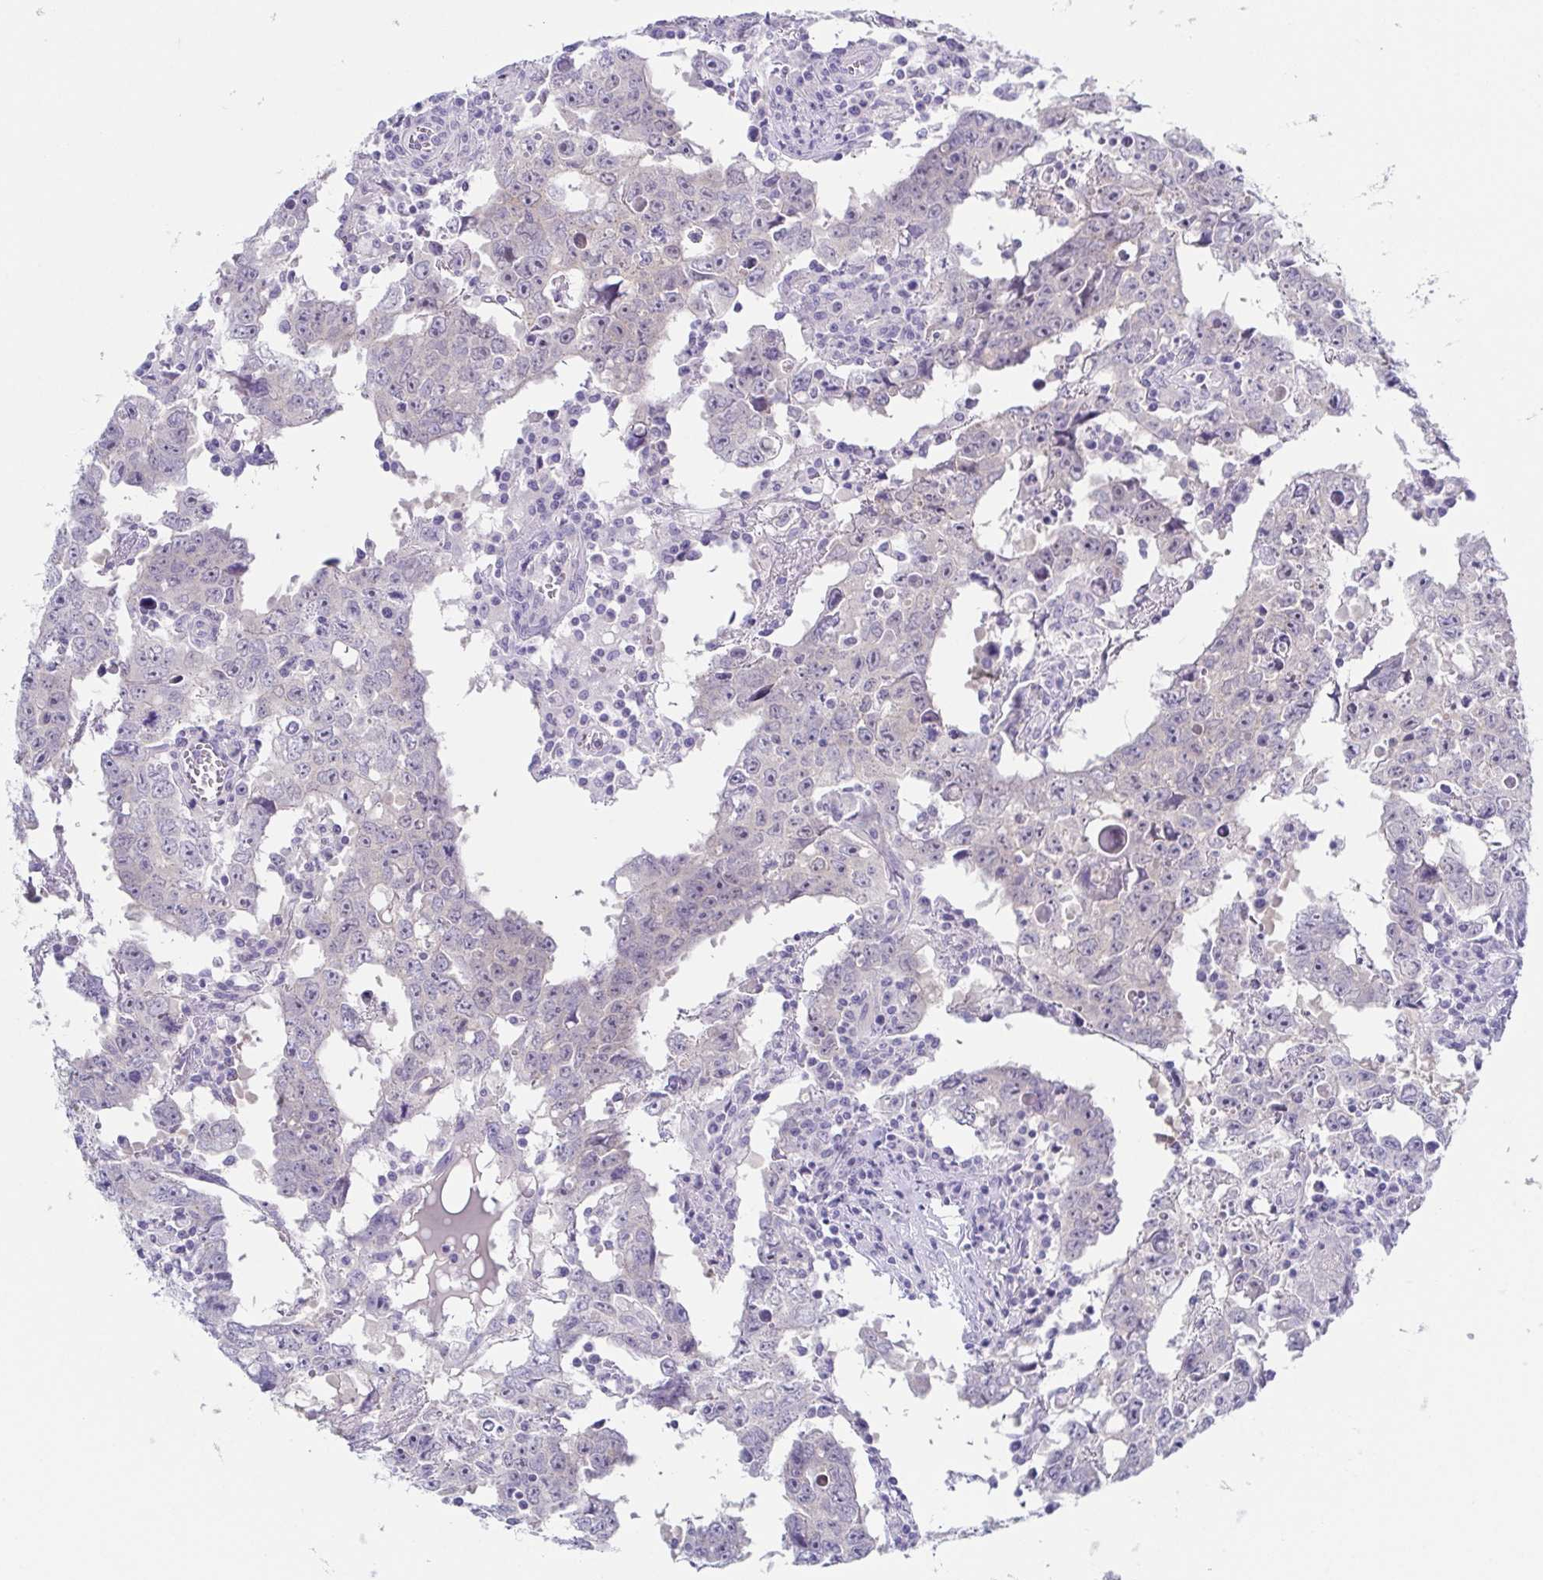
{"staining": {"intensity": "negative", "quantity": "none", "location": "none"}, "tissue": "testis cancer", "cell_type": "Tumor cells", "image_type": "cancer", "snomed": [{"axis": "morphology", "description": "Carcinoma, Embryonal, NOS"}, {"axis": "topography", "description": "Testis"}], "caption": "IHC of human embryonal carcinoma (testis) exhibits no staining in tumor cells.", "gene": "HTR2A", "patient": {"sex": "male", "age": 22}}